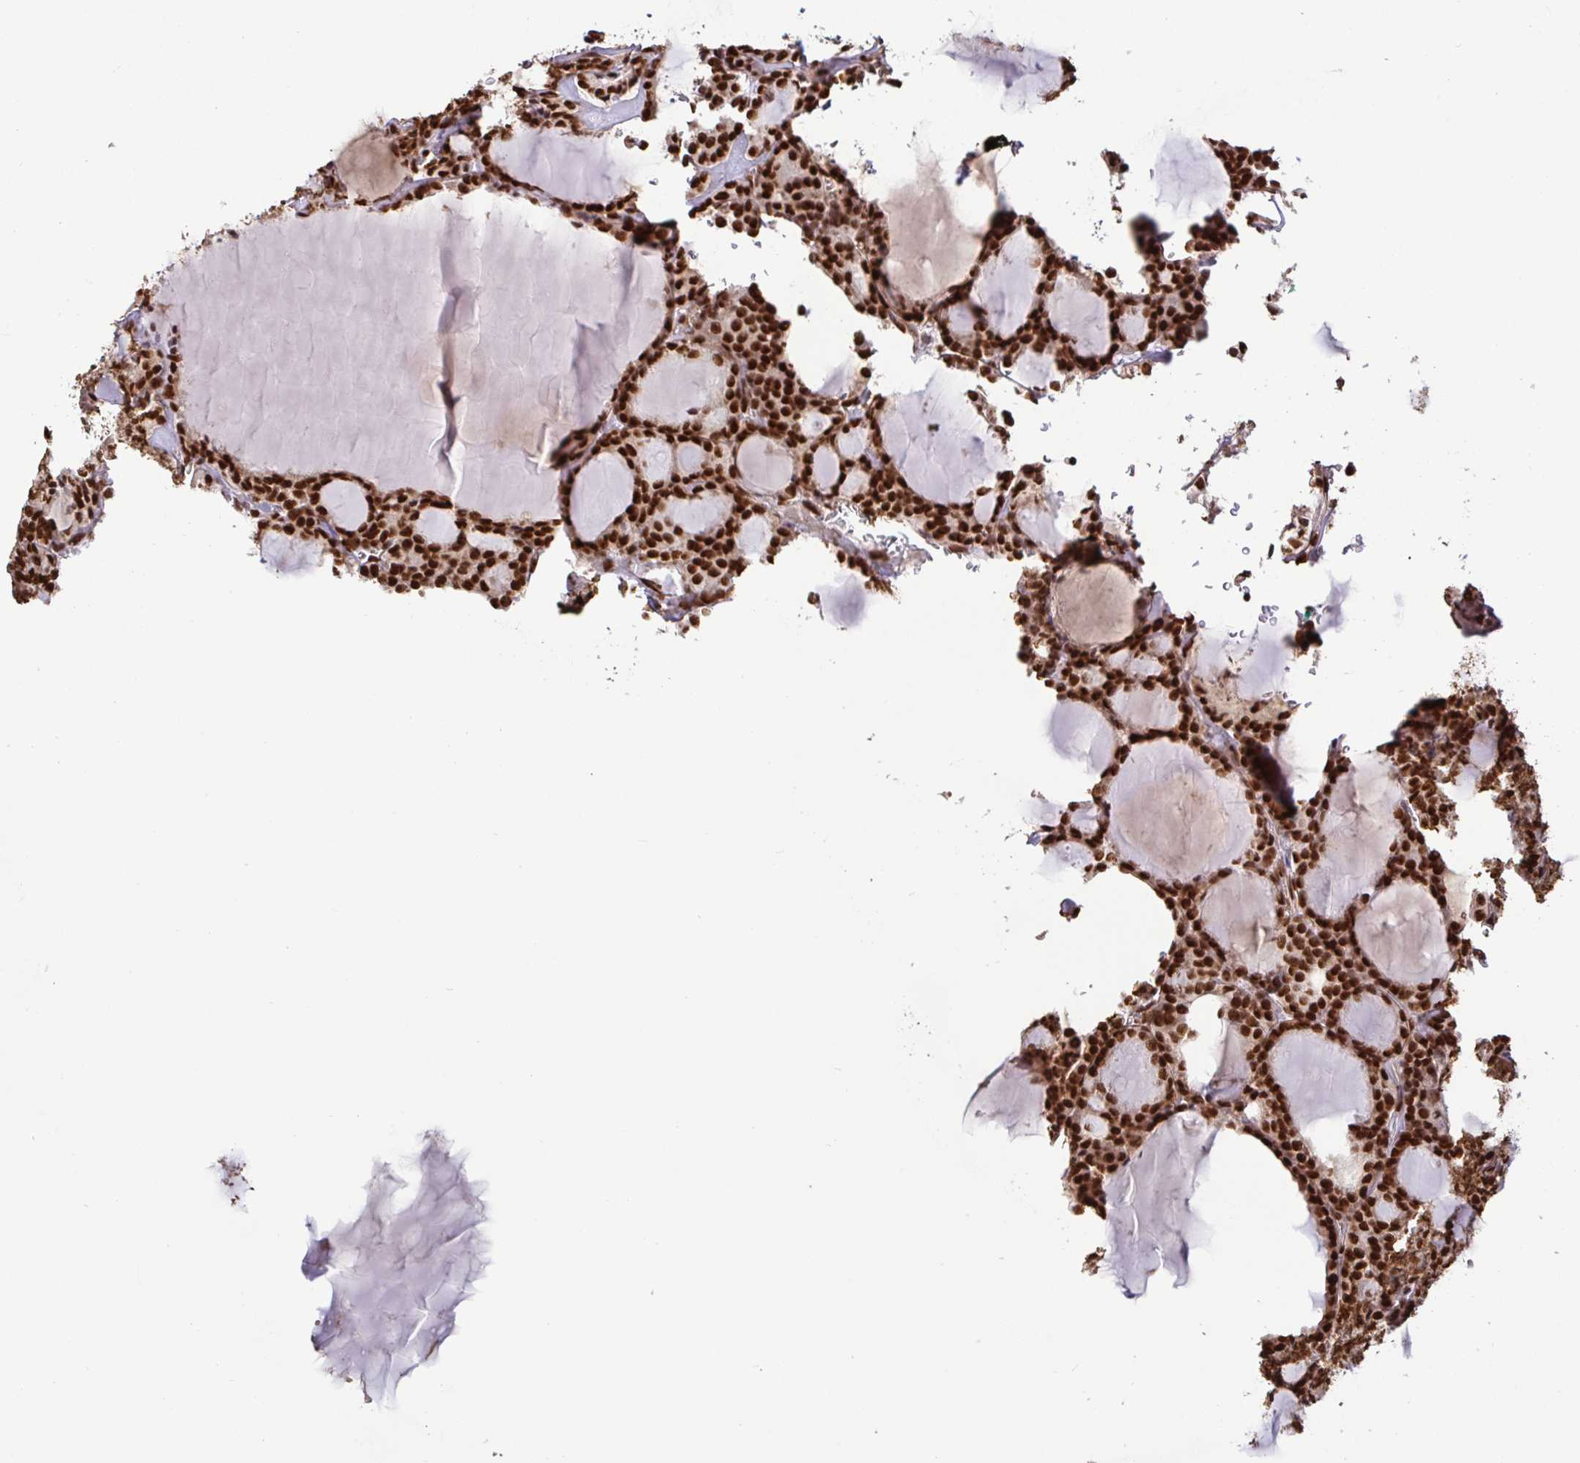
{"staining": {"intensity": "strong", "quantity": ">75%", "location": "nuclear"}, "tissue": "thyroid cancer", "cell_type": "Tumor cells", "image_type": "cancer", "snomed": [{"axis": "morphology", "description": "Follicular adenoma carcinoma, NOS"}, {"axis": "topography", "description": "Thyroid gland"}], "caption": "Thyroid follicular adenoma carcinoma stained for a protein exhibits strong nuclear positivity in tumor cells.", "gene": "SP3", "patient": {"sex": "male", "age": 74}}